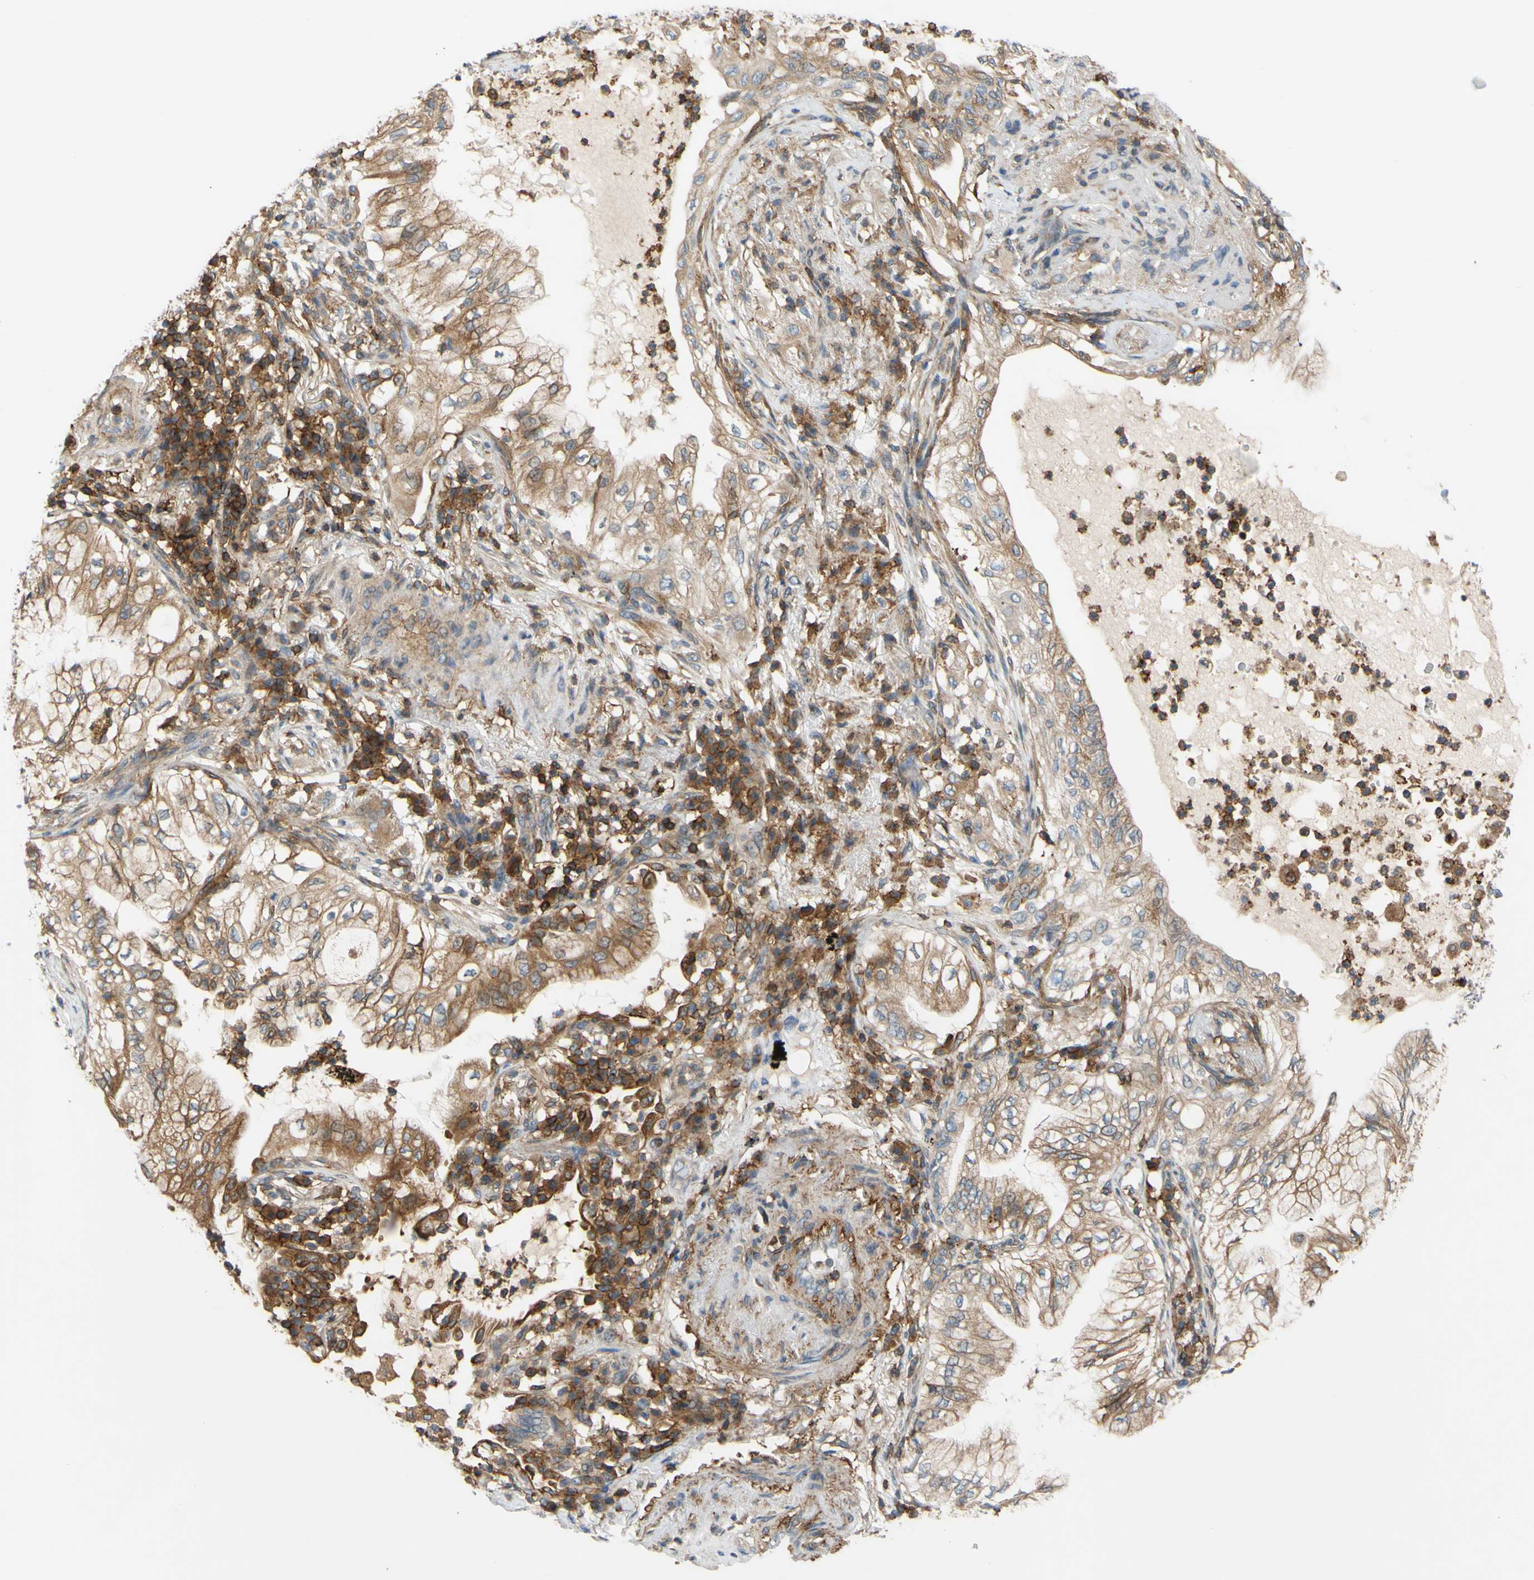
{"staining": {"intensity": "weak", "quantity": ">75%", "location": "cytoplasmic/membranous"}, "tissue": "lung cancer", "cell_type": "Tumor cells", "image_type": "cancer", "snomed": [{"axis": "morphology", "description": "Adenocarcinoma, NOS"}, {"axis": "topography", "description": "Lung"}], "caption": "Protein staining of lung adenocarcinoma tissue displays weak cytoplasmic/membranous positivity in about >75% of tumor cells.", "gene": "POR", "patient": {"sex": "female", "age": 70}}